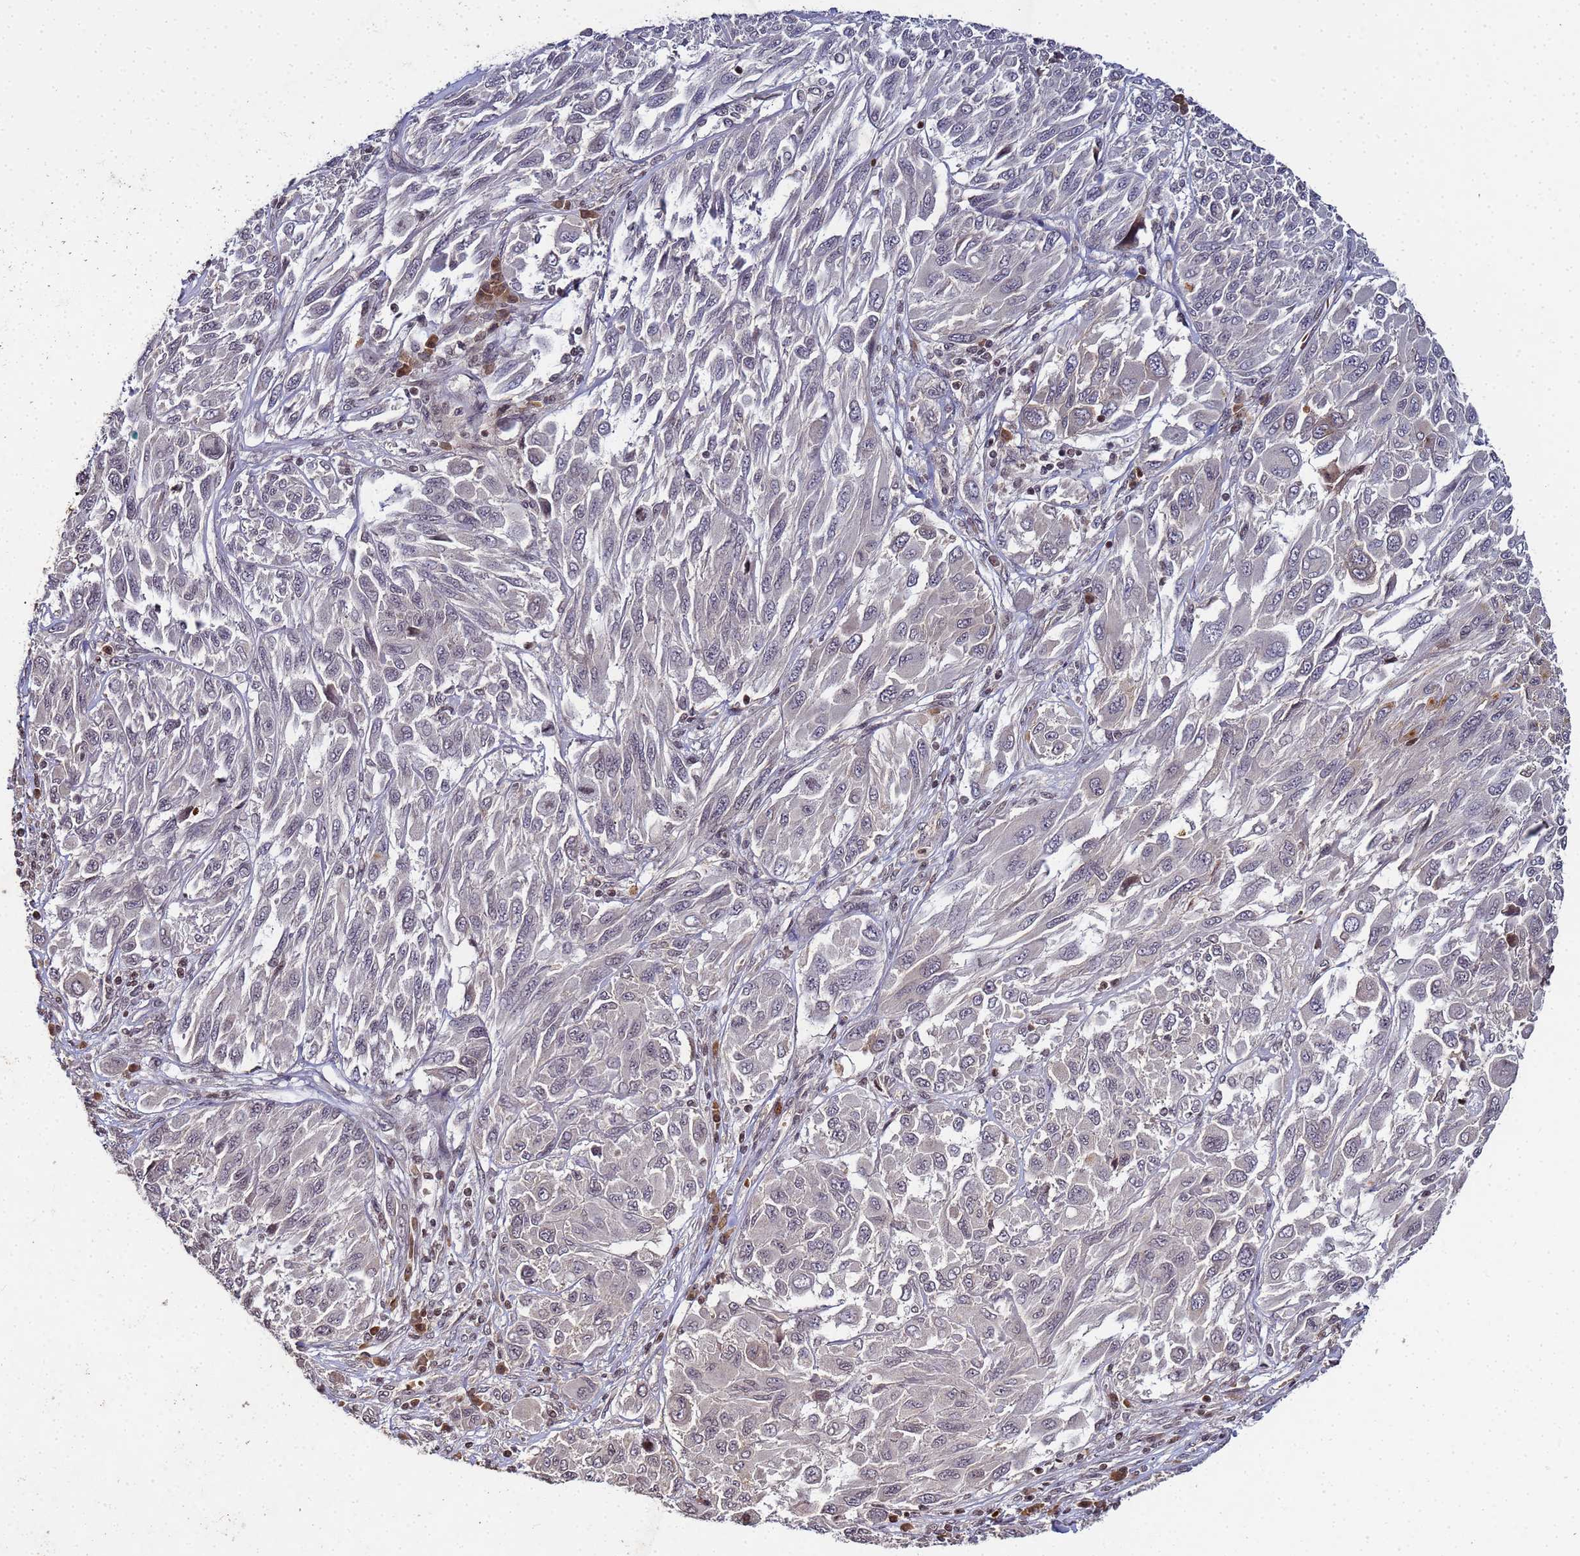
{"staining": {"intensity": "negative", "quantity": "none", "location": "none"}, "tissue": "melanoma", "cell_type": "Tumor cells", "image_type": "cancer", "snomed": [{"axis": "morphology", "description": "Malignant melanoma, NOS"}, {"axis": "topography", "description": "Skin"}], "caption": "Malignant melanoma stained for a protein using immunohistochemistry displays no positivity tumor cells.", "gene": "FZD4", "patient": {"sex": "female", "age": 91}}